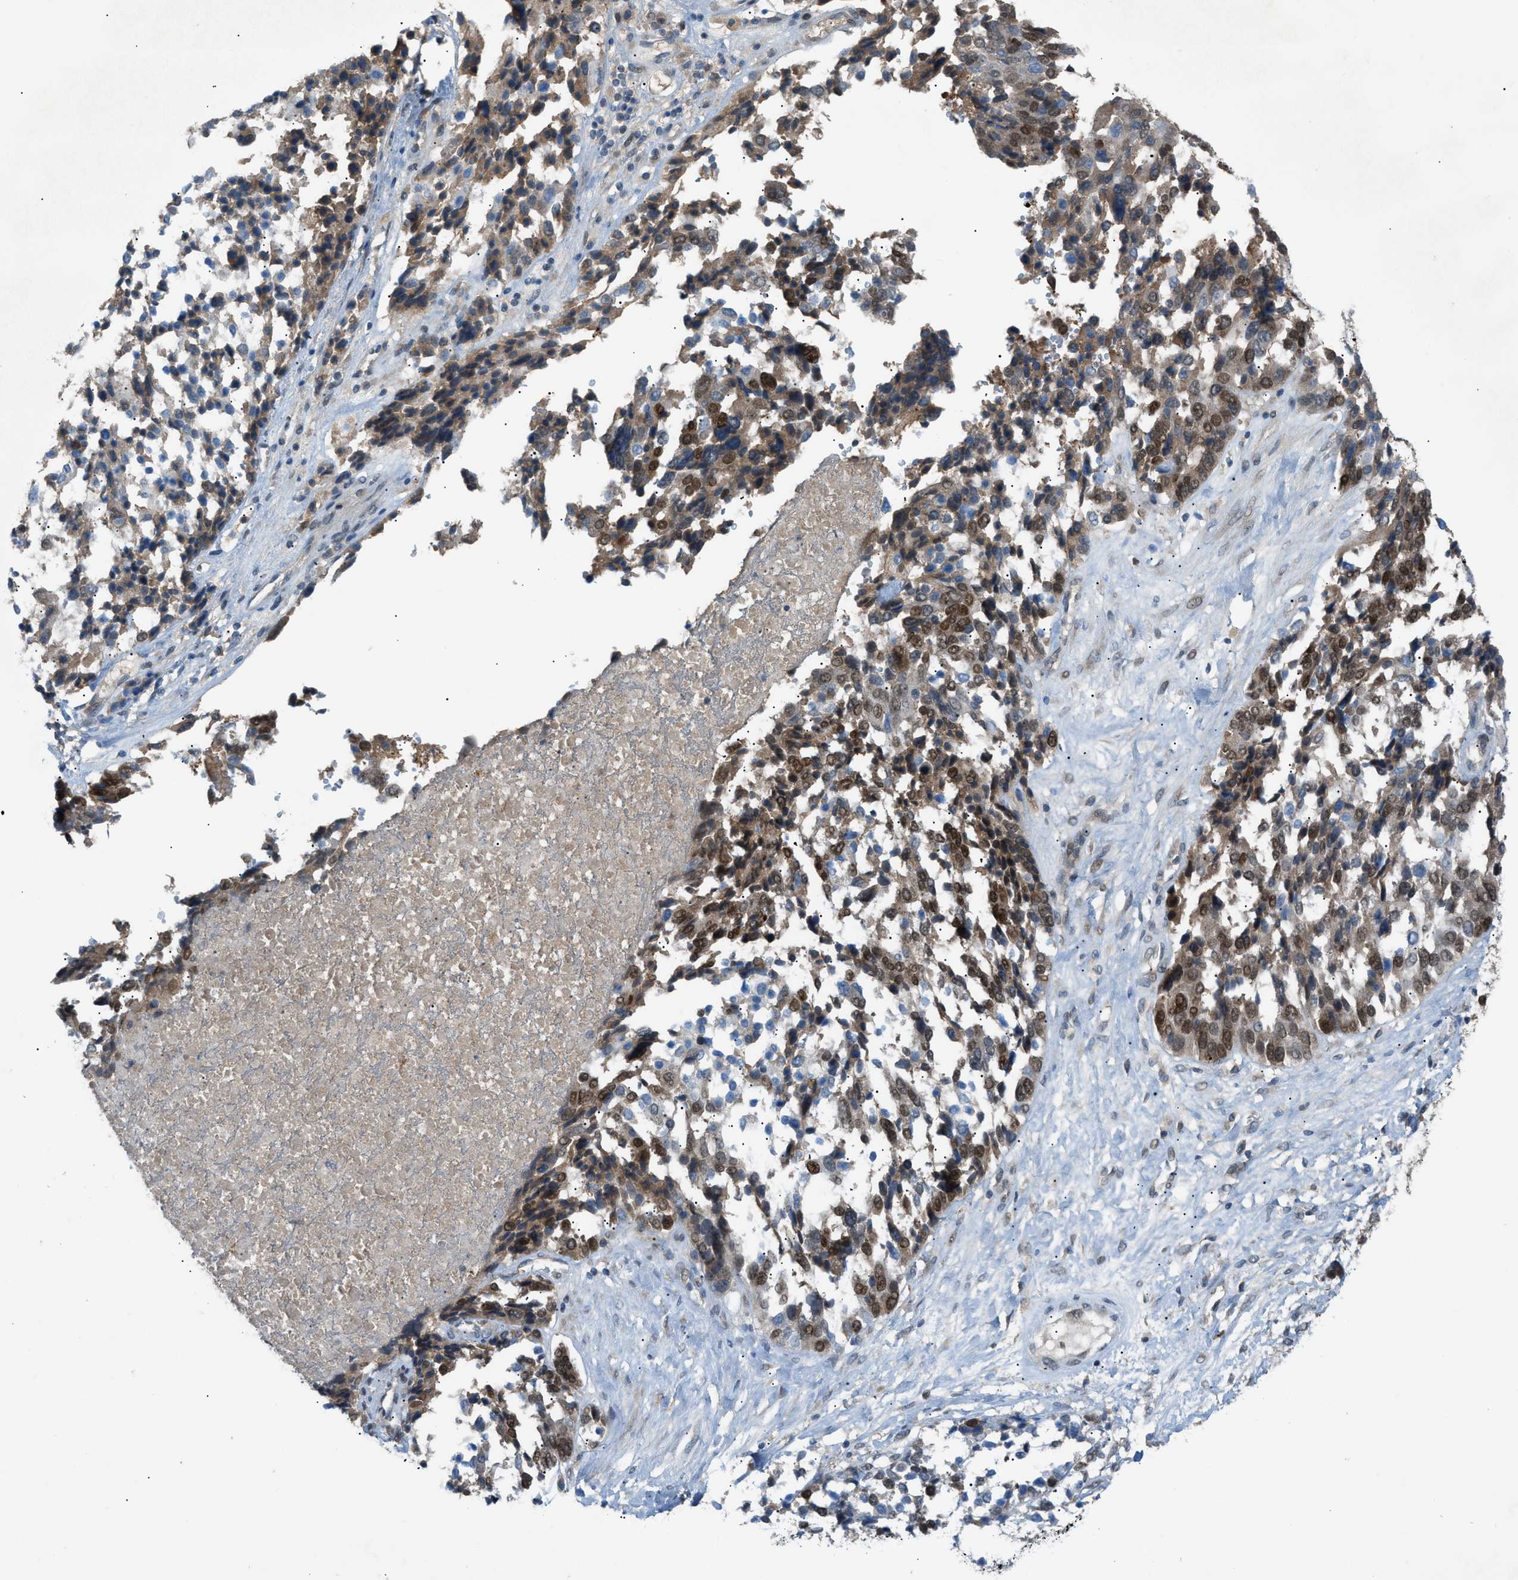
{"staining": {"intensity": "strong", "quantity": "25%-75%", "location": "nuclear"}, "tissue": "ovarian cancer", "cell_type": "Tumor cells", "image_type": "cancer", "snomed": [{"axis": "morphology", "description": "Cystadenocarcinoma, serous, NOS"}, {"axis": "topography", "description": "Ovary"}], "caption": "A photomicrograph of human serous cystadenocarcinoma (ovarian) stained for a protein exhibits strong nuclear brown staining in tumor cells.", "gene": "DYRK1A", "patient": {"sex": "female", "age": 44}}